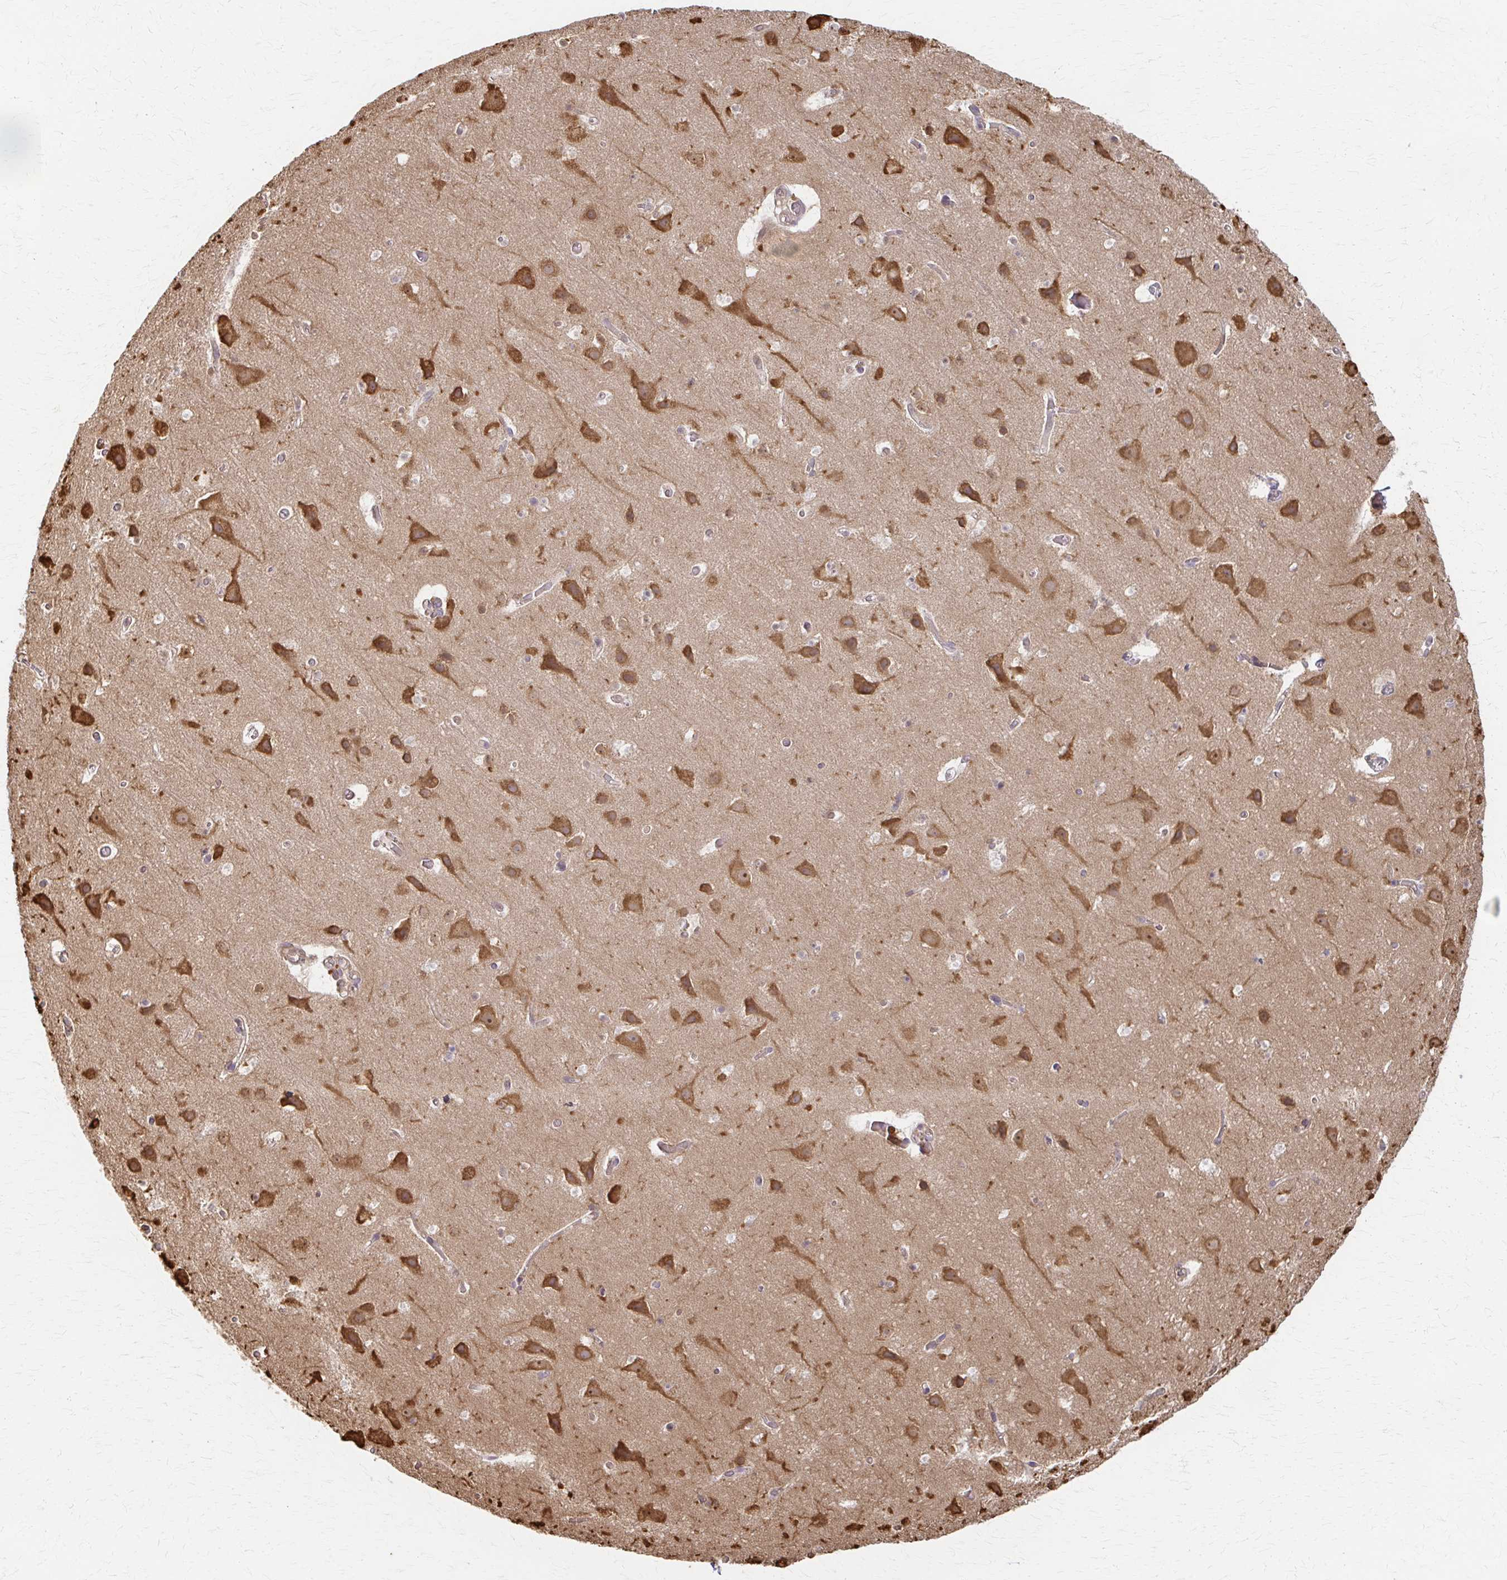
{"staining": {"intensity": "moderate", "quantity": "<25%", "location": "cytoplasmic/membranous"}, "tissue": "cerebral cortex", "cell_type": "Endothelial cells", "image_type": "normal", "snomed": [{"axis": "morphology", "description": "Normal tissue, NOS"}, {"axis": "topography", "description": "Cerebral cortex"}], "caption": "The image exhibits immunohistochemical staining of unremarkable cerebral cortex. There is moderate cytoplasmic/membranous staining is present in about <25% of endothelial cells. Nuclei are stained in blue.", "gene": "ARHGAP35", "patient": {"sex": "female", "age": 42}}